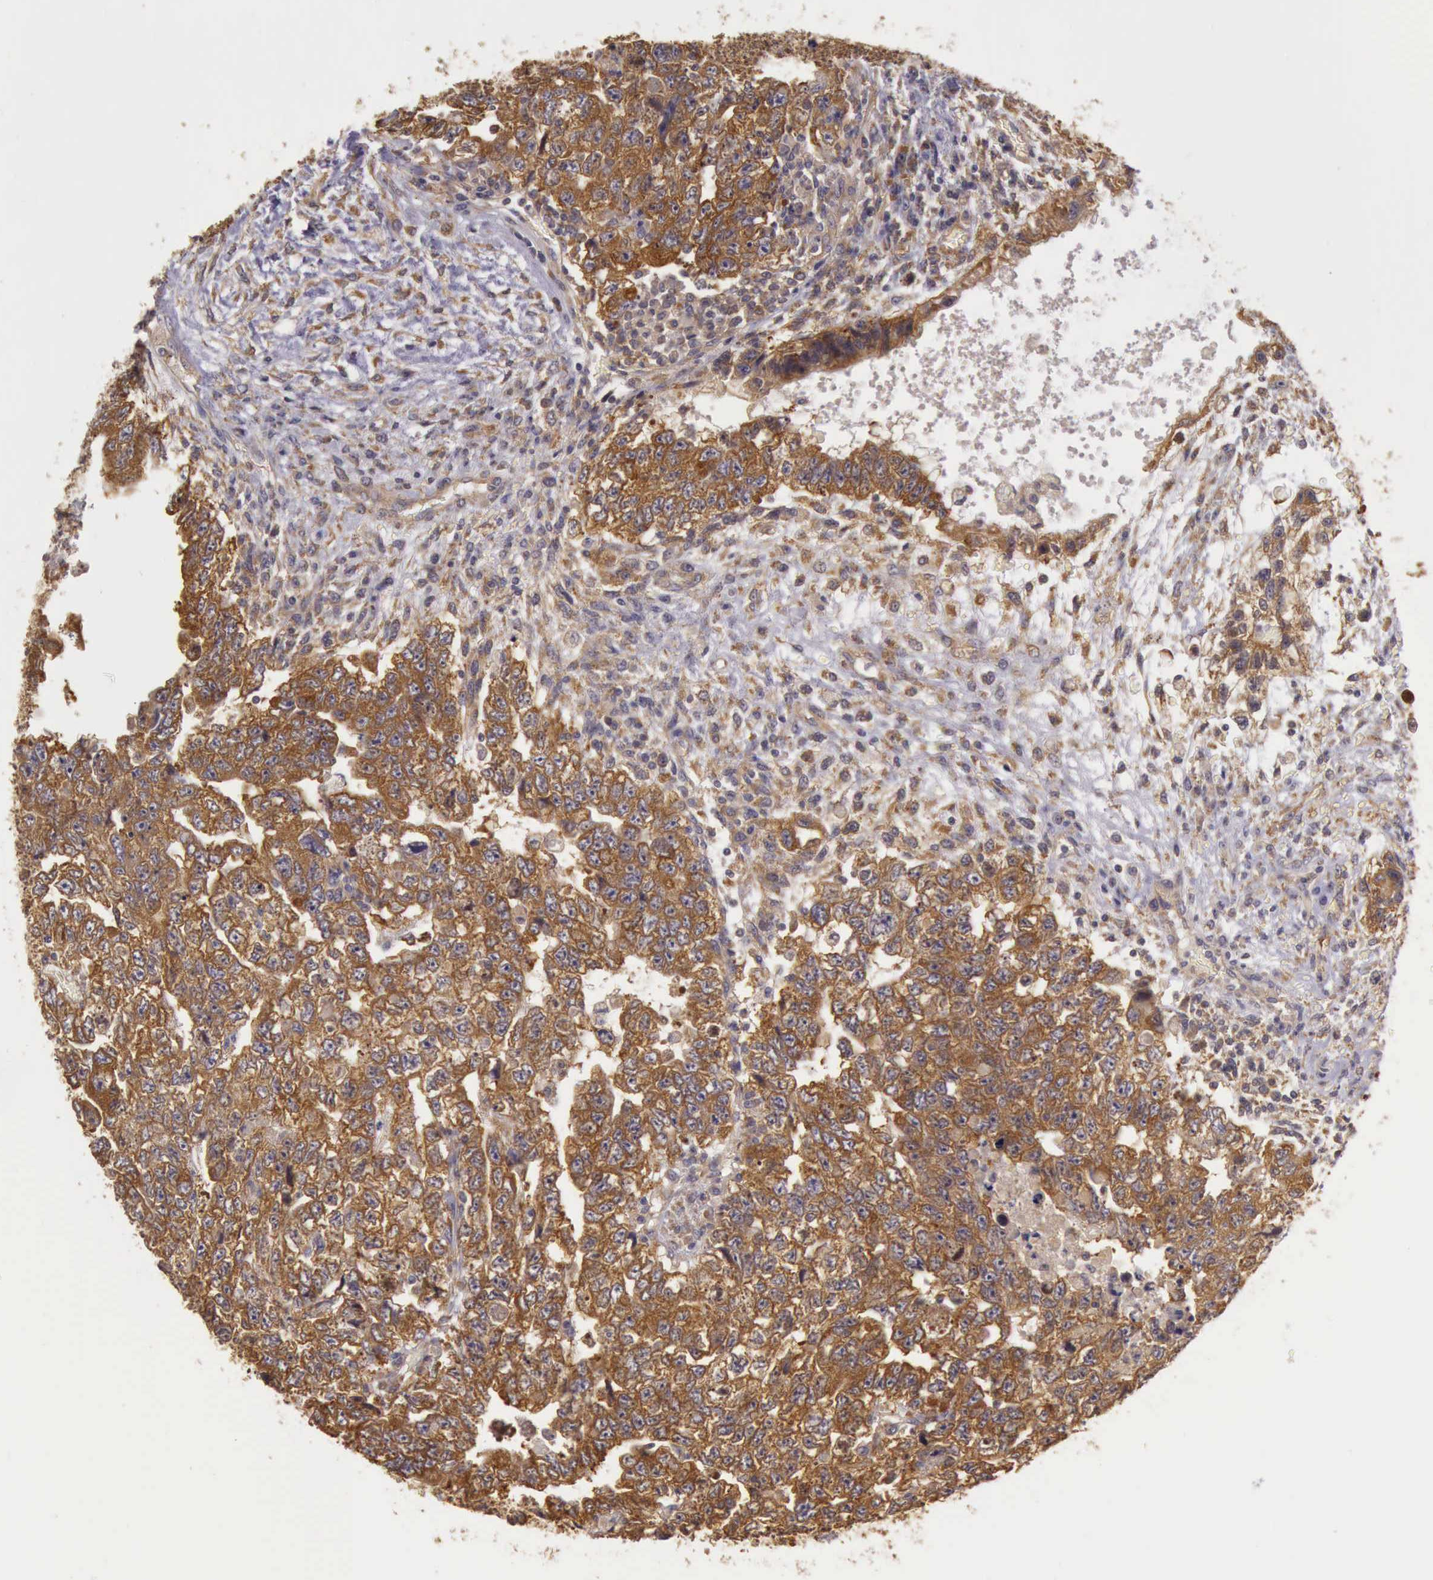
{"staining": {"intensity": "strong", "quantity": ">75%", "location": "cytoplasmic/membranous"}, "tissue": "testis cancer", "cell_type": "Tumor cells", "image_type": "cancer", "snomed": [{"axis": "morphology", "description": "Carcinoma, Embryonal, NOS"}, {"axis": "topography", "description": "Testis"}], "caption": "Embryonal carcinoma (testis) stained for a protein demonstrates strong cytoplasmic/membranous positivity in tumor cells.", "gene": "EIF5", "patient": {"sex": "male", "age": 36}}